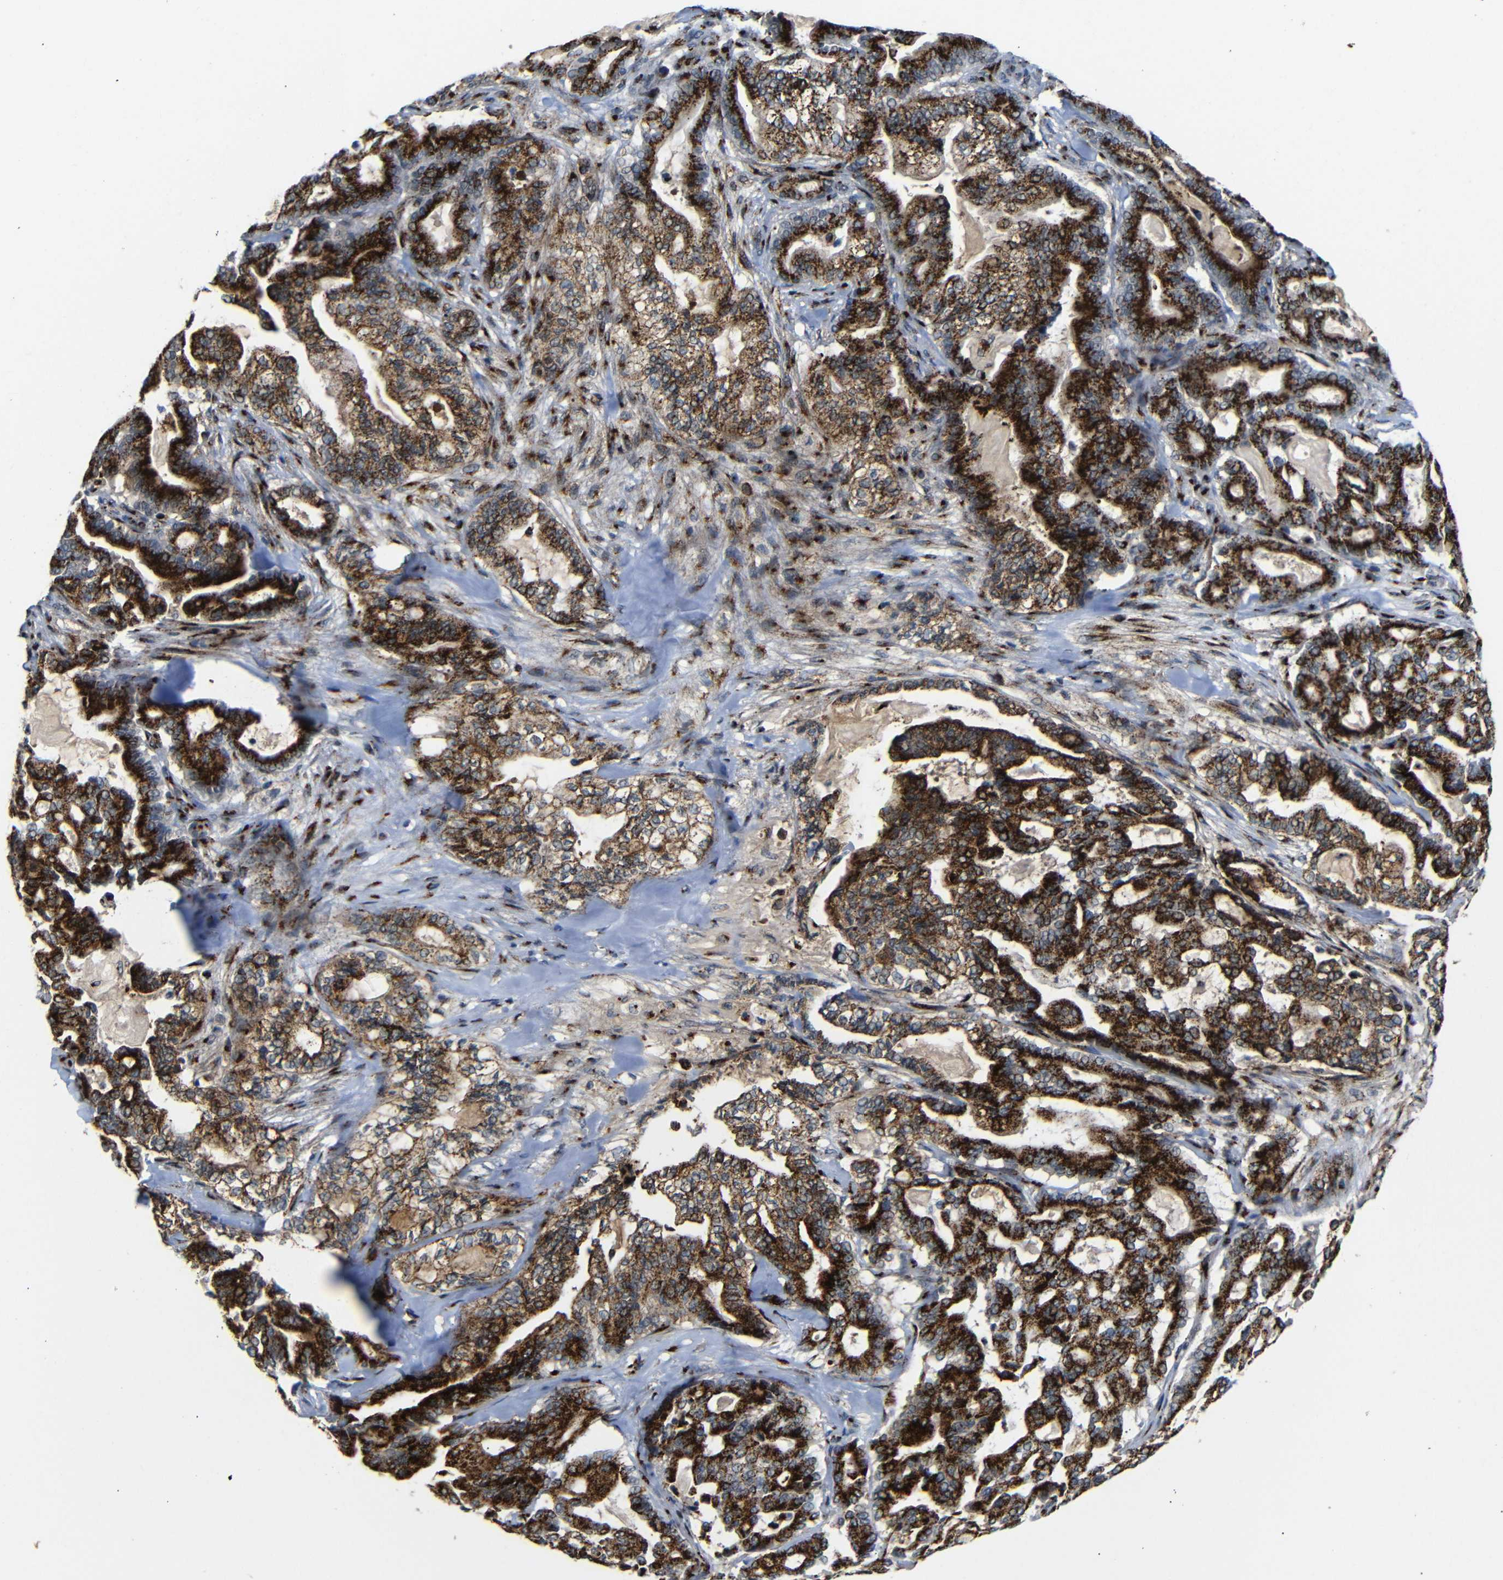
{"staining": {"intensity": "strong", "quantity": ">75%", "location": "cytoplasmic/membranous"}, "tissue": "pancreatic cancer", "cell_type": "Tumor cells", "image_type": "cancer", "snomed": [{"axis": "morphology", "description": "Adenocarcinoma, NOS"}, {"axis": "topography", "description": "Pancreas"}], "caption": "Human pancreatic cancer (adenocarcinoma) stained with a brown dye demonstrates strong cytoplasmic/membranous positive expression in approximately >75% of tumor cells.", "gene": "TGOLN2", "patient": {"sex": "male", "age": 63}}